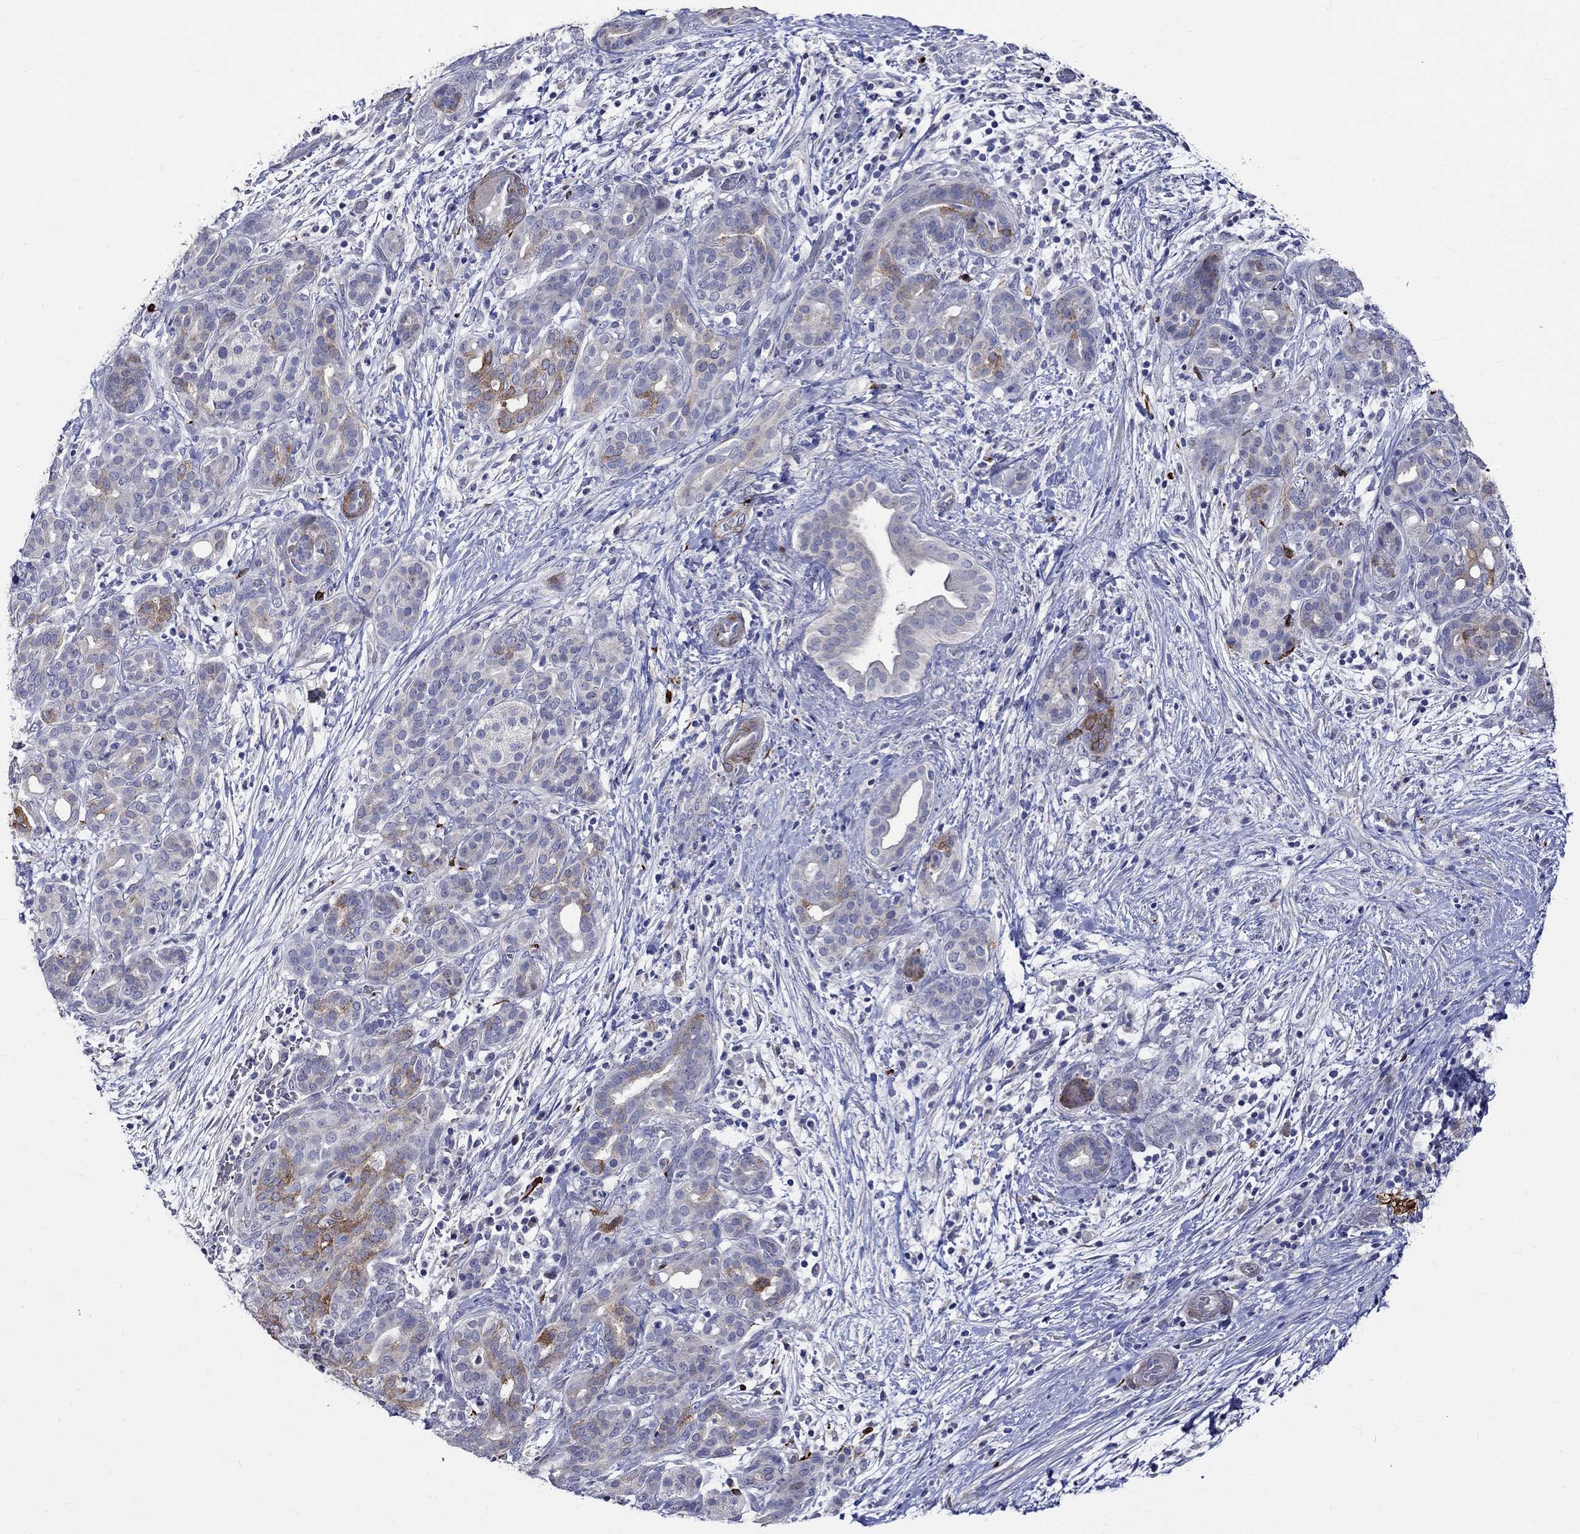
{"staining": {"intensity": "moderate", "quantity": "<25%", "location": "cytoplasmic/membranous"}, "tissue": "pancreatic cancer", "cell_type": "Tumor cells", "image_type": "cancer", "snomed": [{"axis": "morphology", "description": "Adenocarcinoma, NOS"}, {"axis": "topography", "description": "Pancreas"}], "caption": "This is an image of immunohistochemistry staining of pancreatic adenocarcinoma, which shows moderate staining in the cytoplasmic/membranous of tumor cells.", "gene": "CRYAB", "patient": {"sex": "male", "age": 44}}